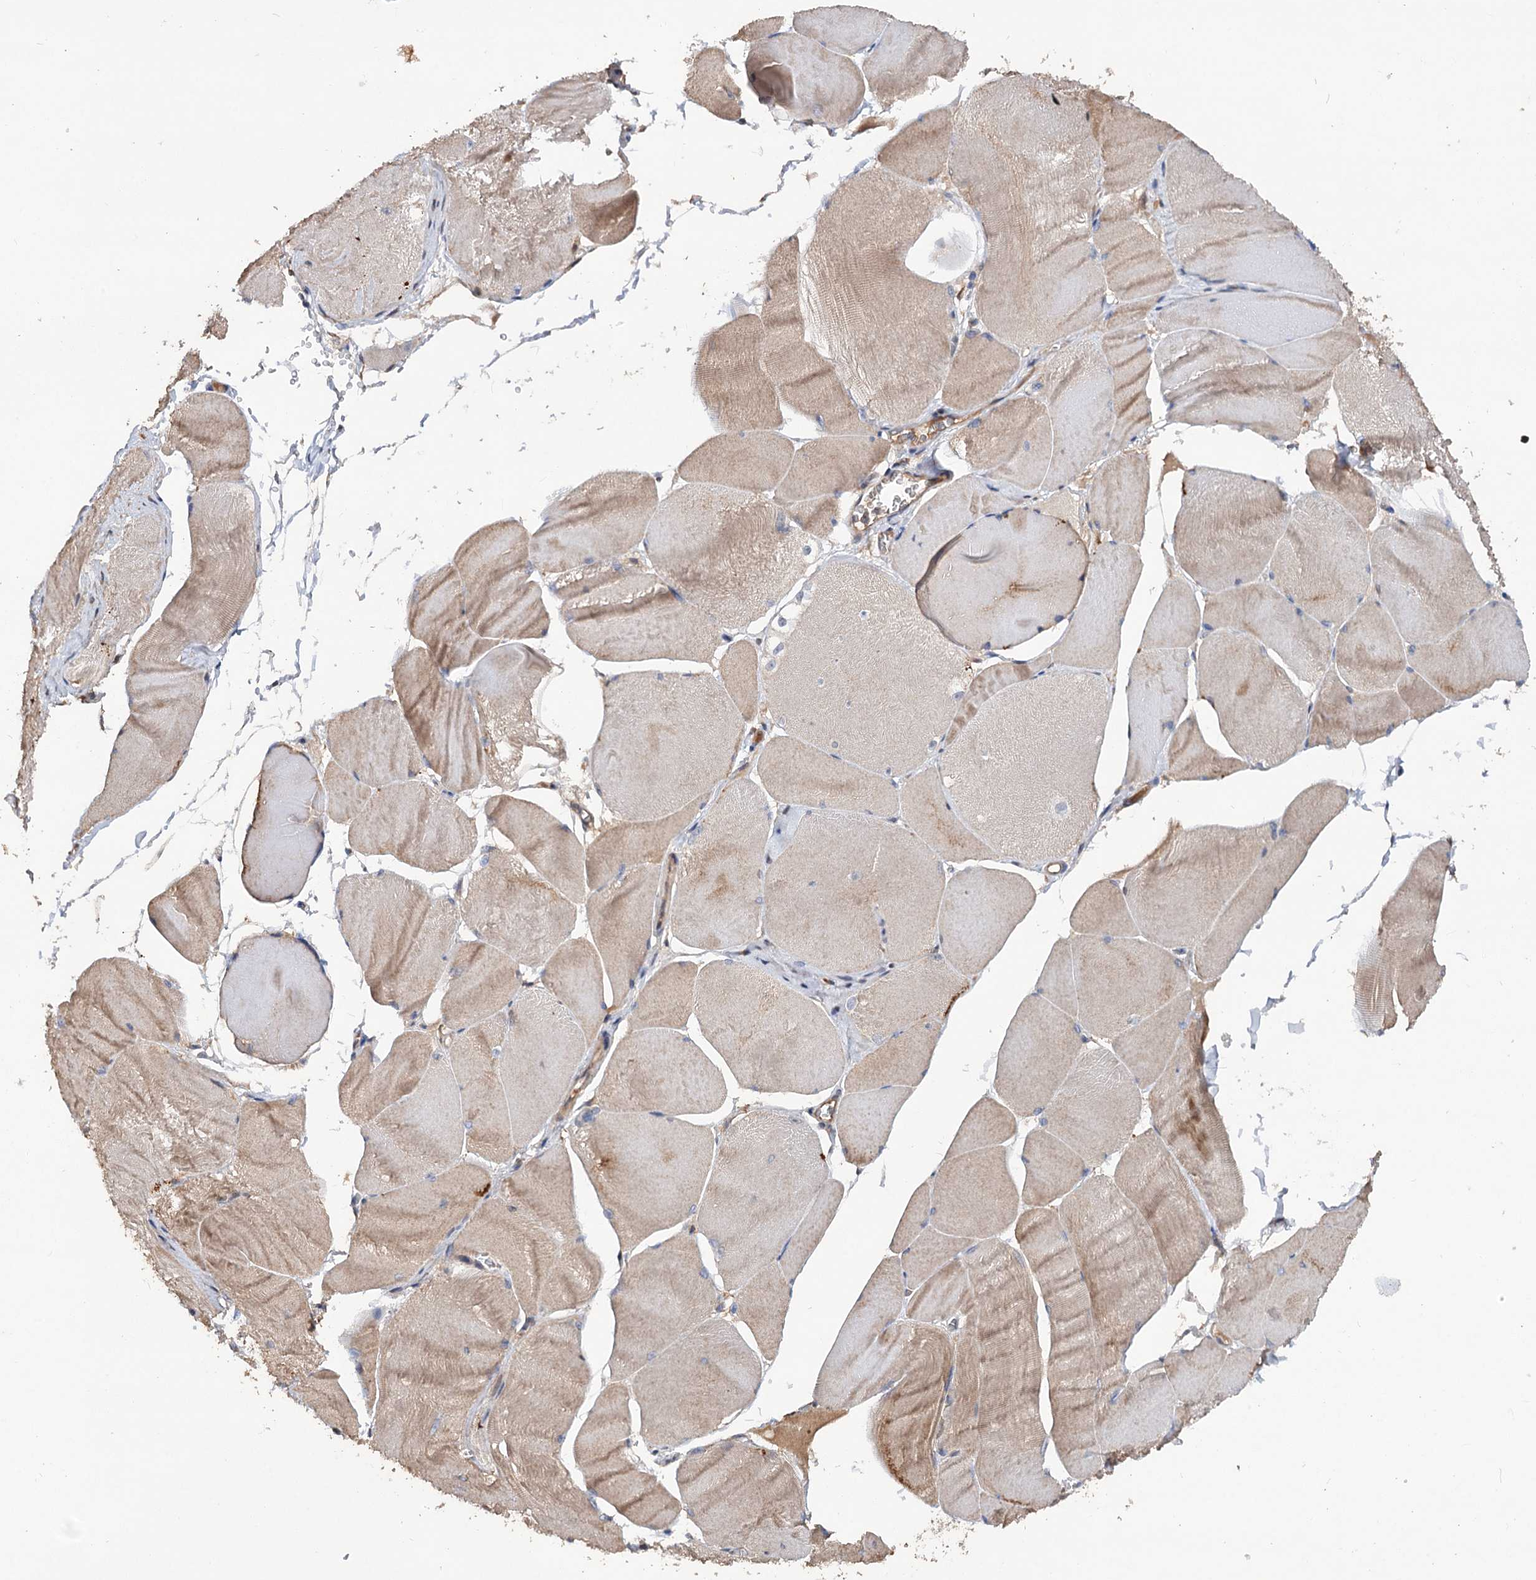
{"staining": {"intensity": "weak", "quantity": ">75%", "location": "cytoplasmic/membranous"}, "tissue": "skeletal muscle", "cell_type": "Myocytes", "image_type": "normal", "snomed": [{"axis": "morphology", "description": "Normal tissue, NOS"}, {"axis": "morphology", "description": "Basal cell carcinoma"}, {"axis": "topography", "description": "Skeletal muscle"}], "caption": "An immunohistochemistry (IHC) photomicrograph of normal tissue is shown. Protein staining in brown shows weak cytoplasmic/membranous positivity in skeletal muscle within myocytes.", "gene": "NUDCD2", "patient": {"sex": "female", "age": 64}}